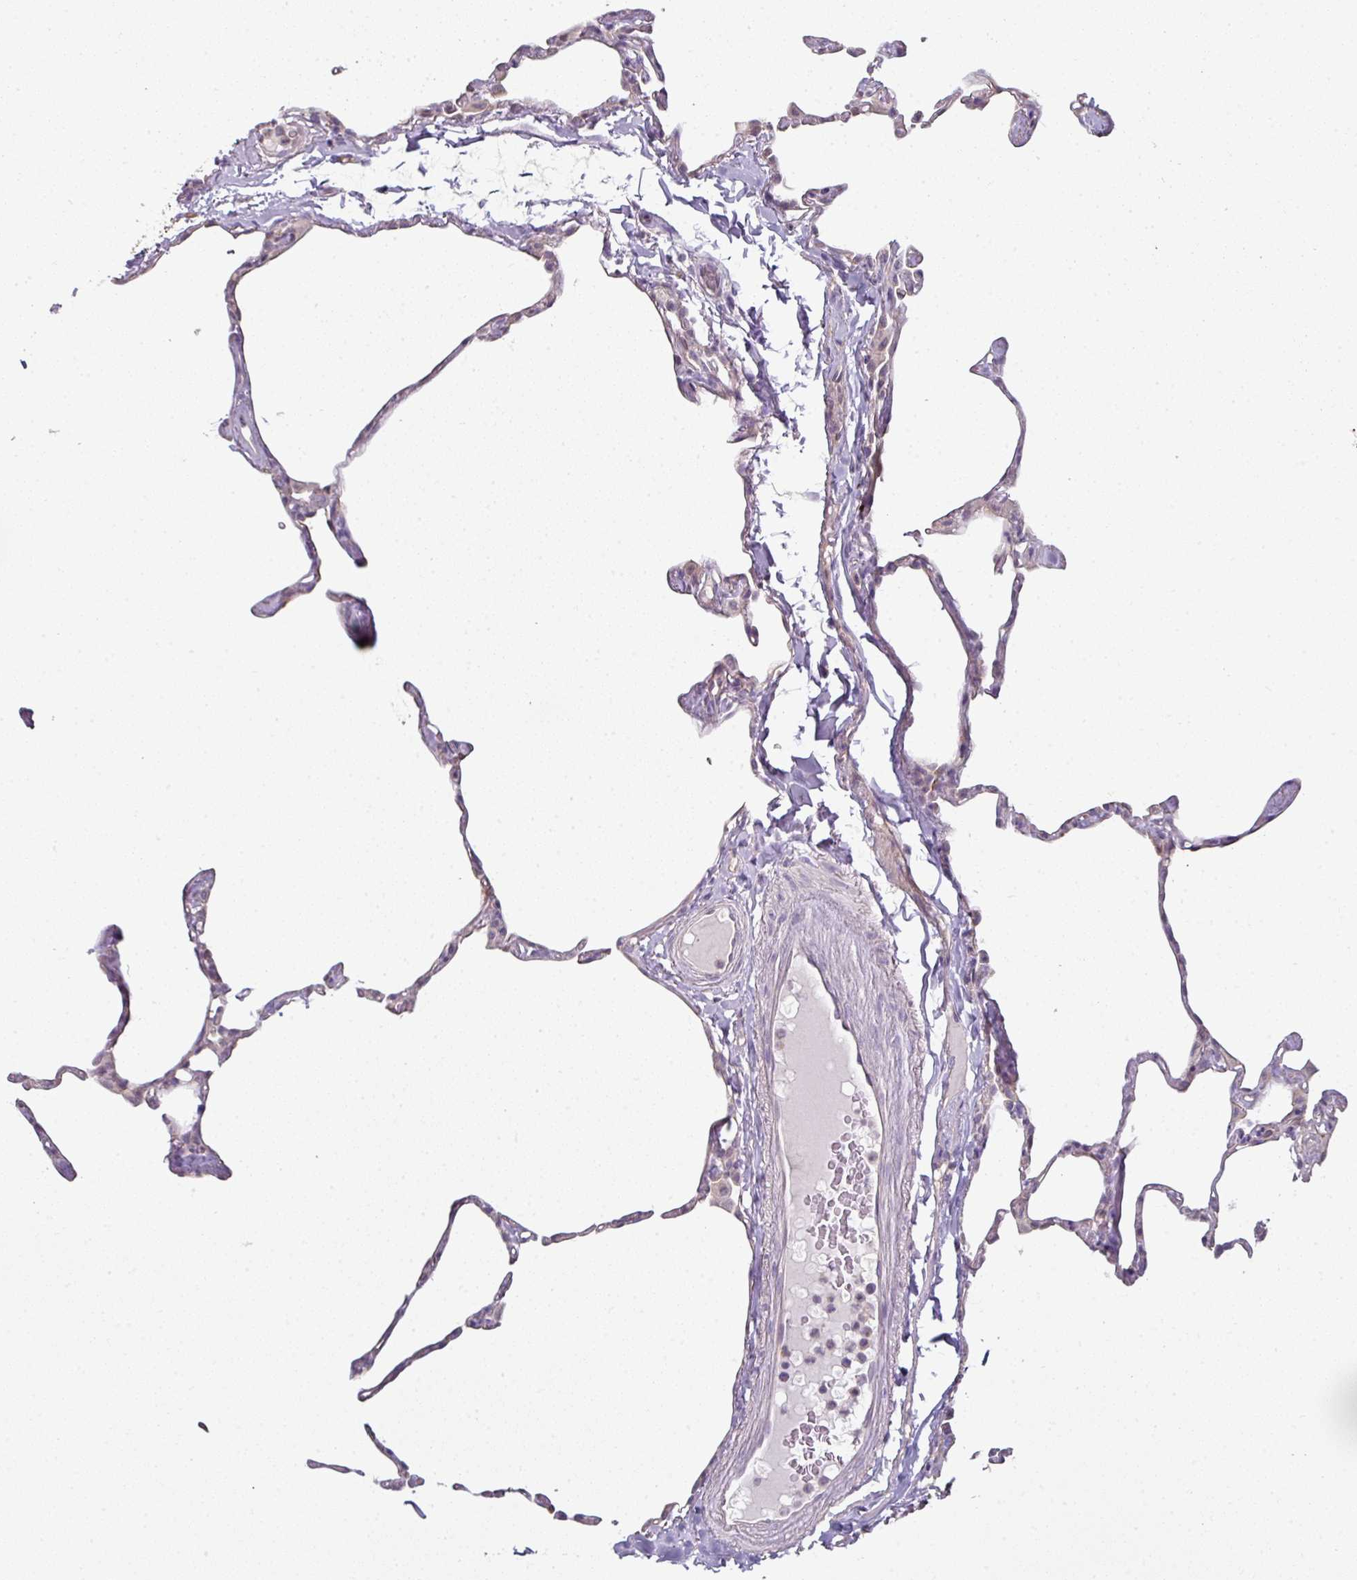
{"staining": {"intensity": "weak", "quantity": "25%-75%", "location": "cytoplasmic/membranous"}, "tissue": "lung", "cell_type": "Alveolar cells", "image_type": "normal", "snomed": [{"axis": "morphology", "description": "Normal tissue, NOS"}, {"axis": "topography", "description": "Lung"}], "caption": "This photomicrograph demonstrates IHC staining of unremarkable lung, with low weak cytoplasmic/membranous positivity in approximately 25%-75% of alveolar cells.", "gene": "C19orf33", "patient": {"sex": "male", "age": 65}}